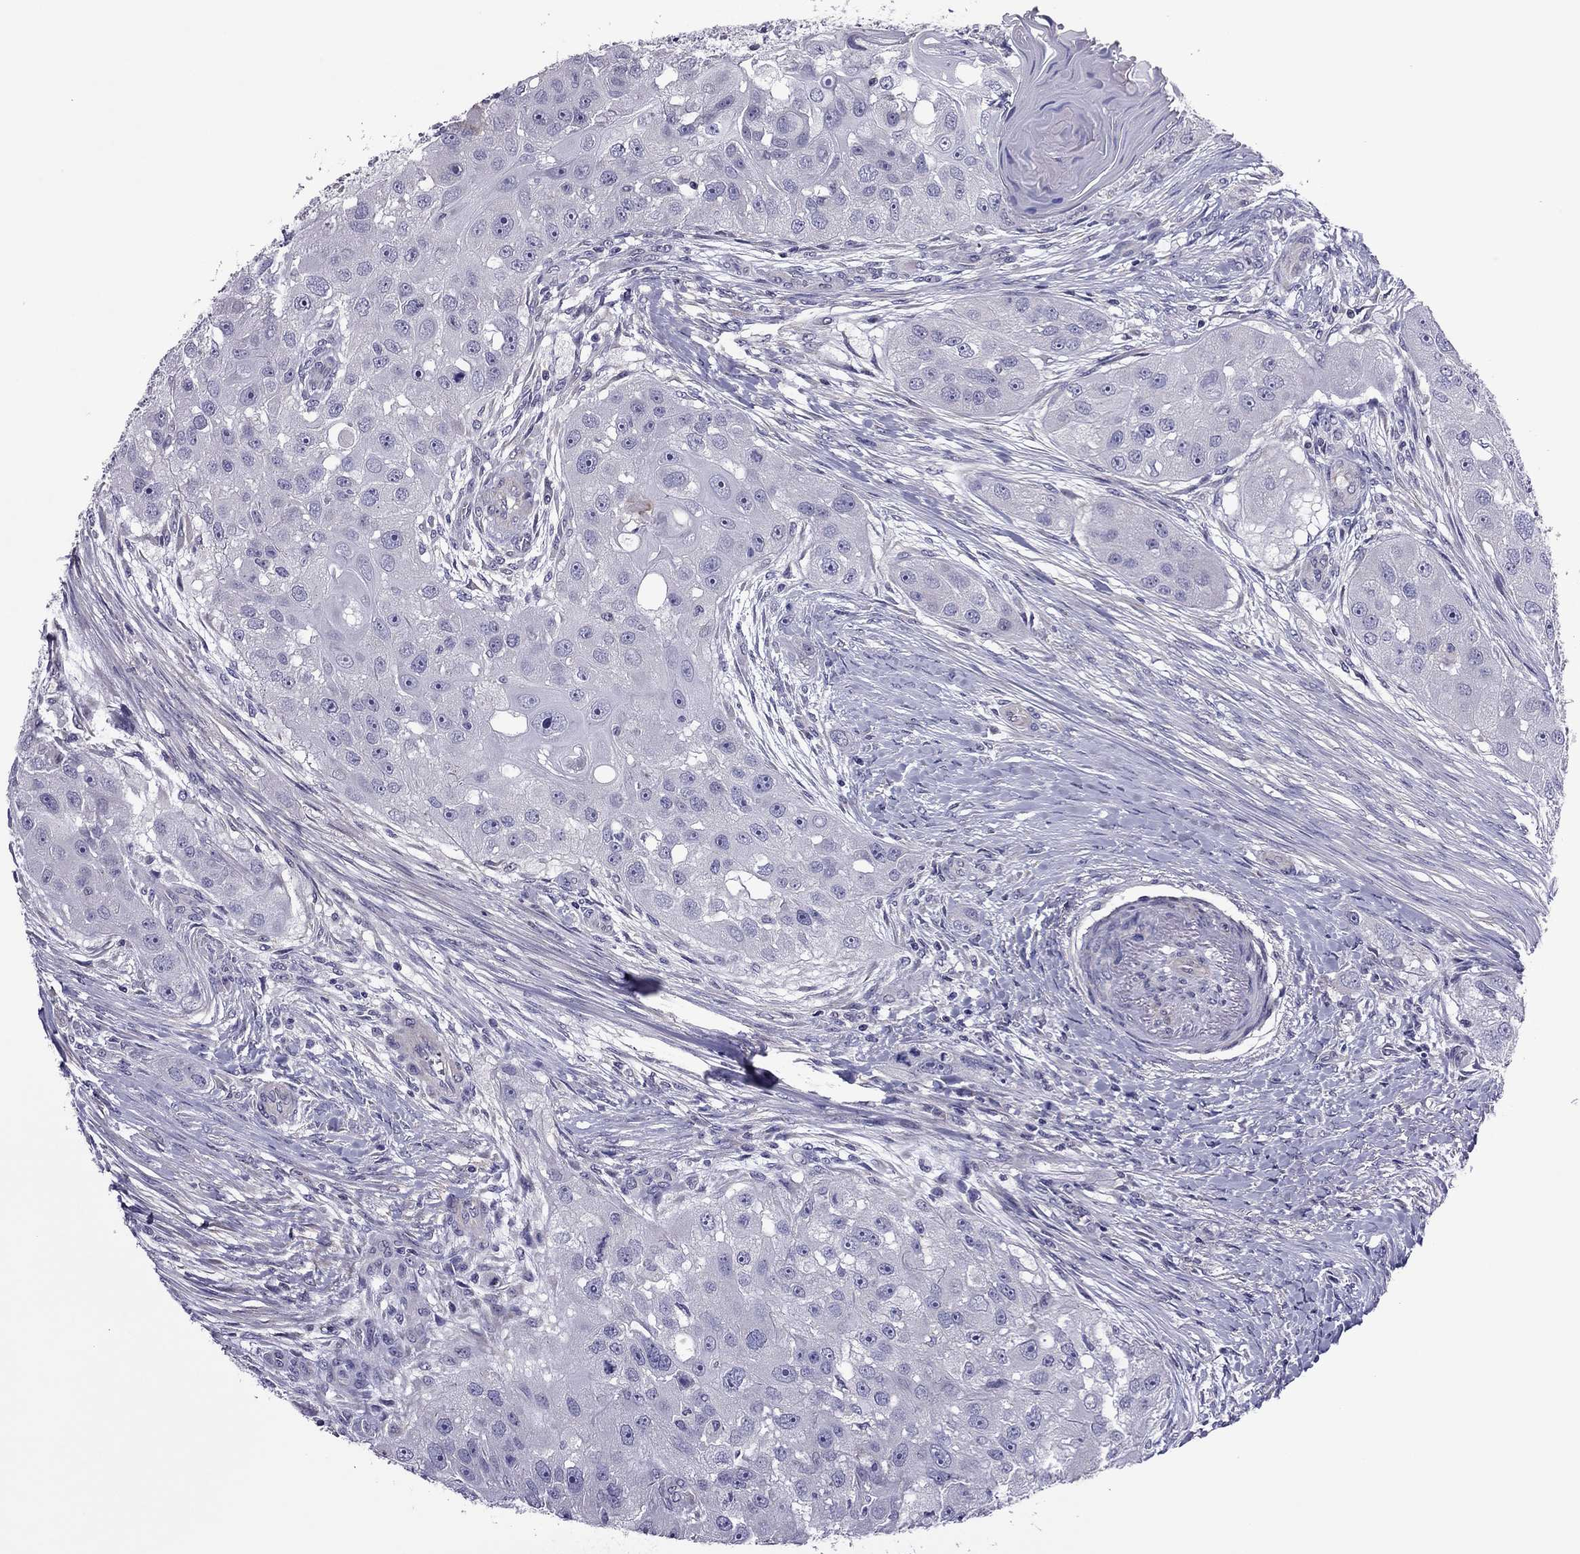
{"staining": {"intensity": "negative", "quantity": "none", "location": "none"}, "tissue": "head and neck cancer", "cell_type": "Tumor cells", "image_type": "cancer", "snomed": [{"axis": "morphology", "description": "Normal tissue, NOS"}, {"axis": "morphology", "description": "Squamous cell carcinoma, NOS"}, {"axis": "topography", "description": "Skeletal muscle"}, {"axis": "topography", "description": "Head-Neck"}], "caption": "Micrograph shows no significant protein positivity in tumor cells of squamous cell carcinoma (head and neck).", "gene": "SLC16A8", "patient": {"sex": "male", "age": 51}}